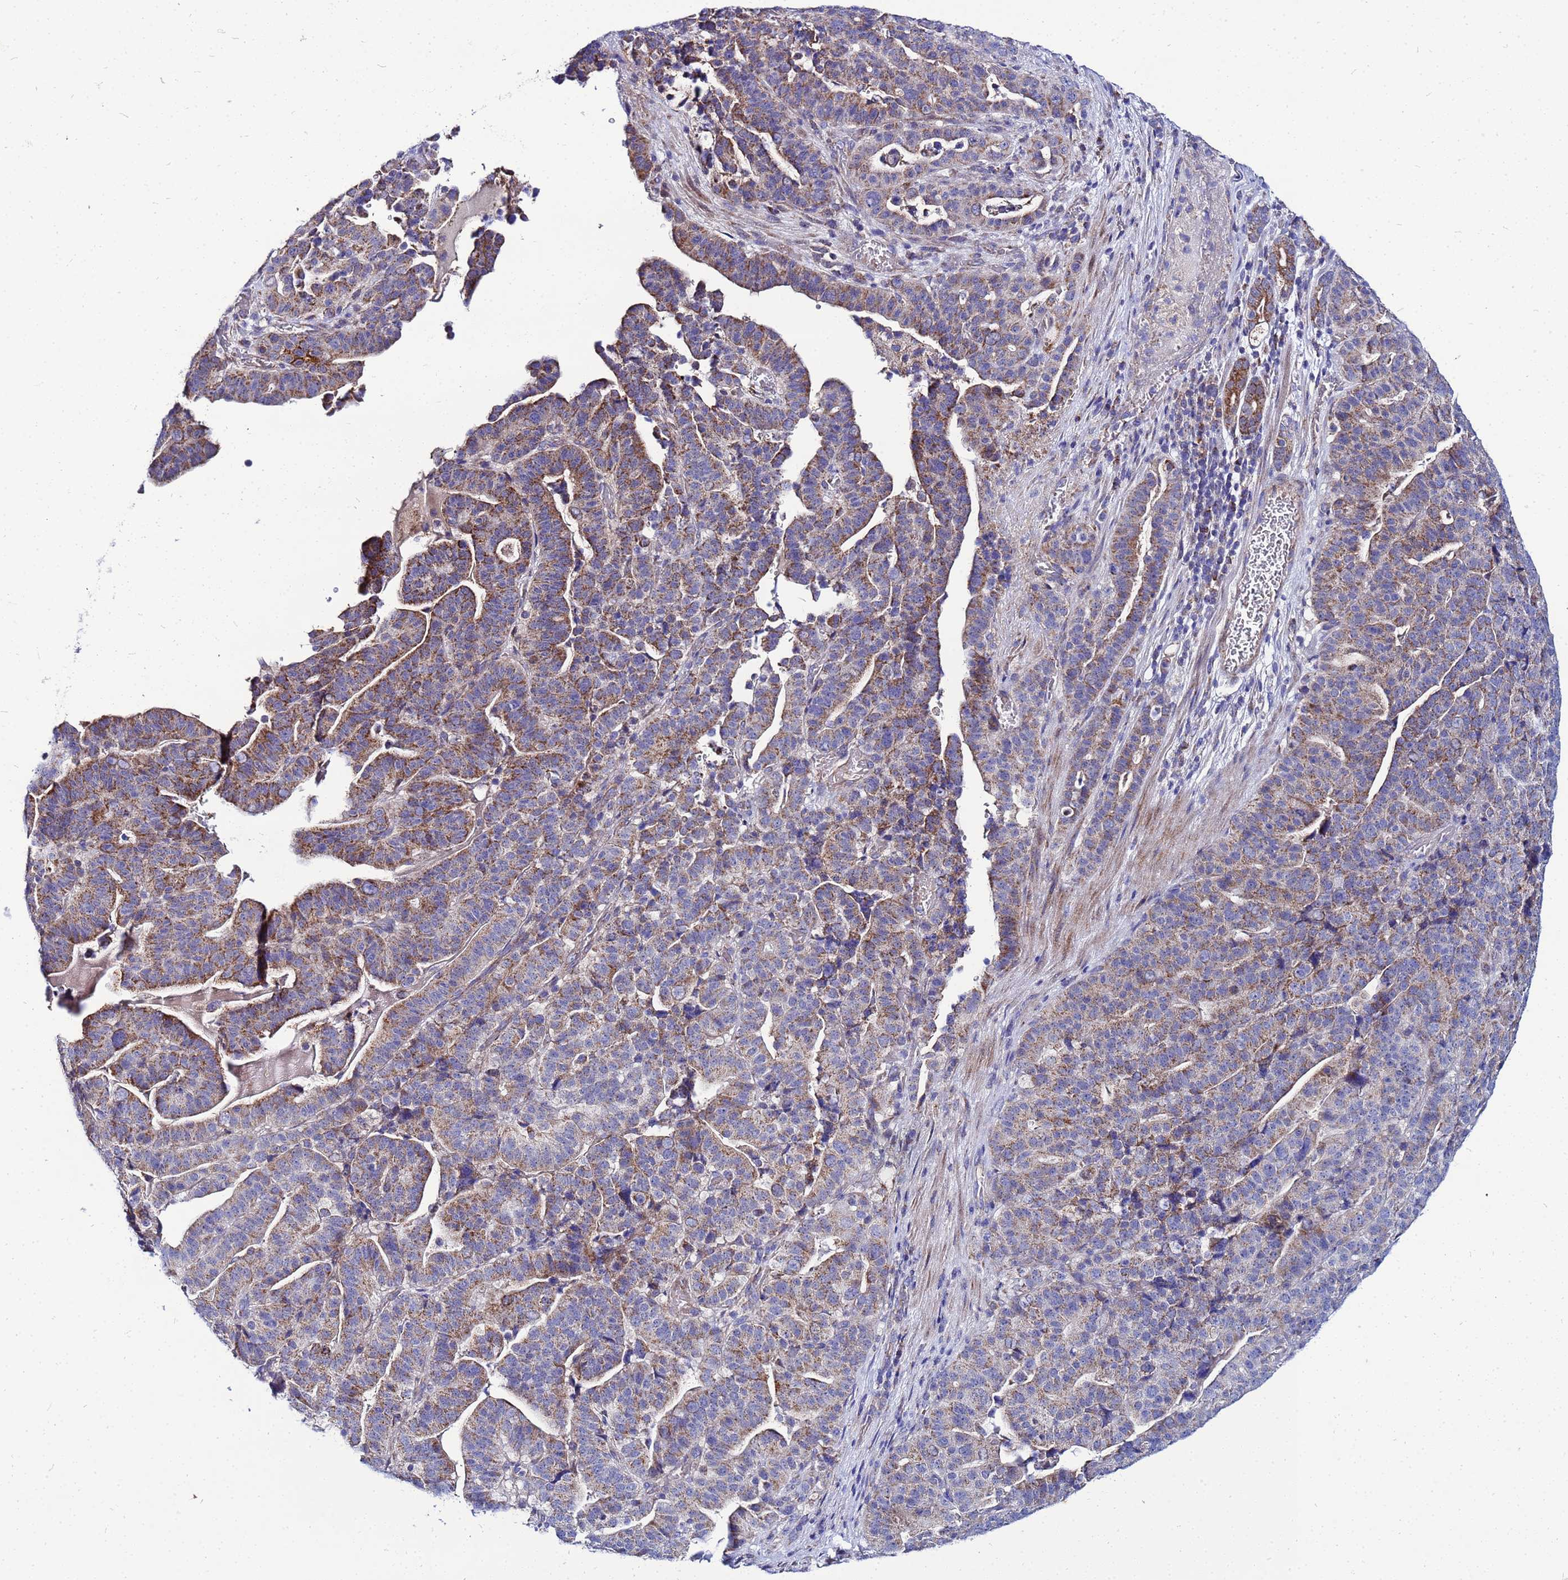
{"staining": {"intensity": "moderate", "quantity": ">75%", "location": "cytoplasmic/membranous"}, "tissue": "stomach cancer", "cell_type": "Tumor cells", "image_type": "cancer", "snomed": [{"axis": "morphology", "description": "Adenocarcinoma, NOS"}, {"axis": "topography", "description": "Stomach"}], "caption": "Protein staining by IHC demonstrates moderate cytoplasmic/membranous expression in approximately >75% of tumor cells in adenocarcinoma (stomach).", "gene": "FAHD2A", "patient": {"sex": "male", "age": 48}}